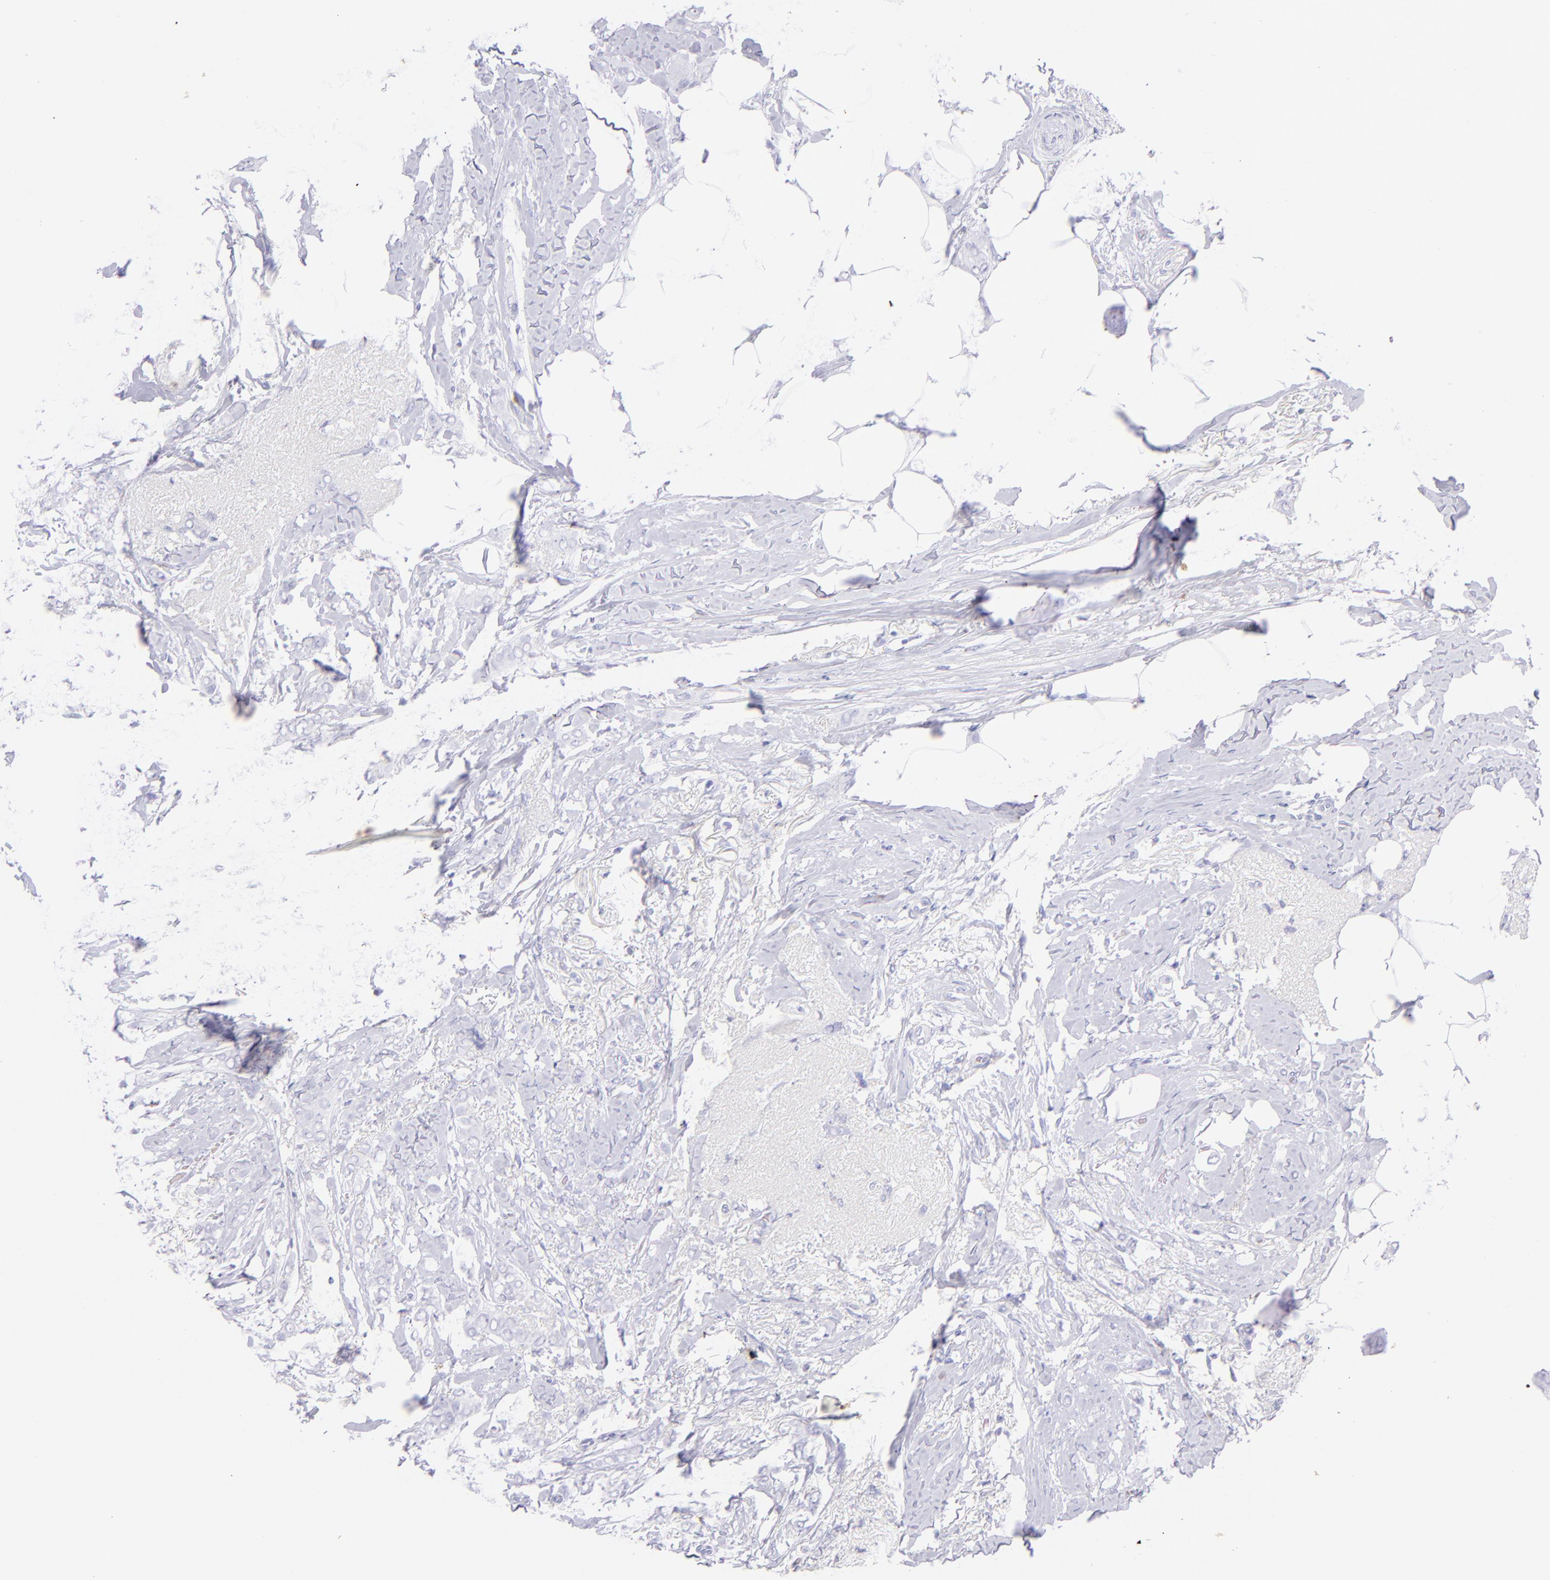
{"staining": {"intensity": "negative", "quantity": "none", "location": "none"}, "tissue": "breast cancer", "cell_type": "Tumor cells", "image_type": "cancer", "snomed": [{"axis": "morphology", "description": "Lobular carcinoma"}, {"axis": "topography", "description": "Breast"}], "caption": "IHC photomicrograph of breast lobular carcinoma stained for a protein (brown), which demonstrates no positivity in tumor cells.", "gene": "CD72", "patient": {"sex": "female", "age": 55}}